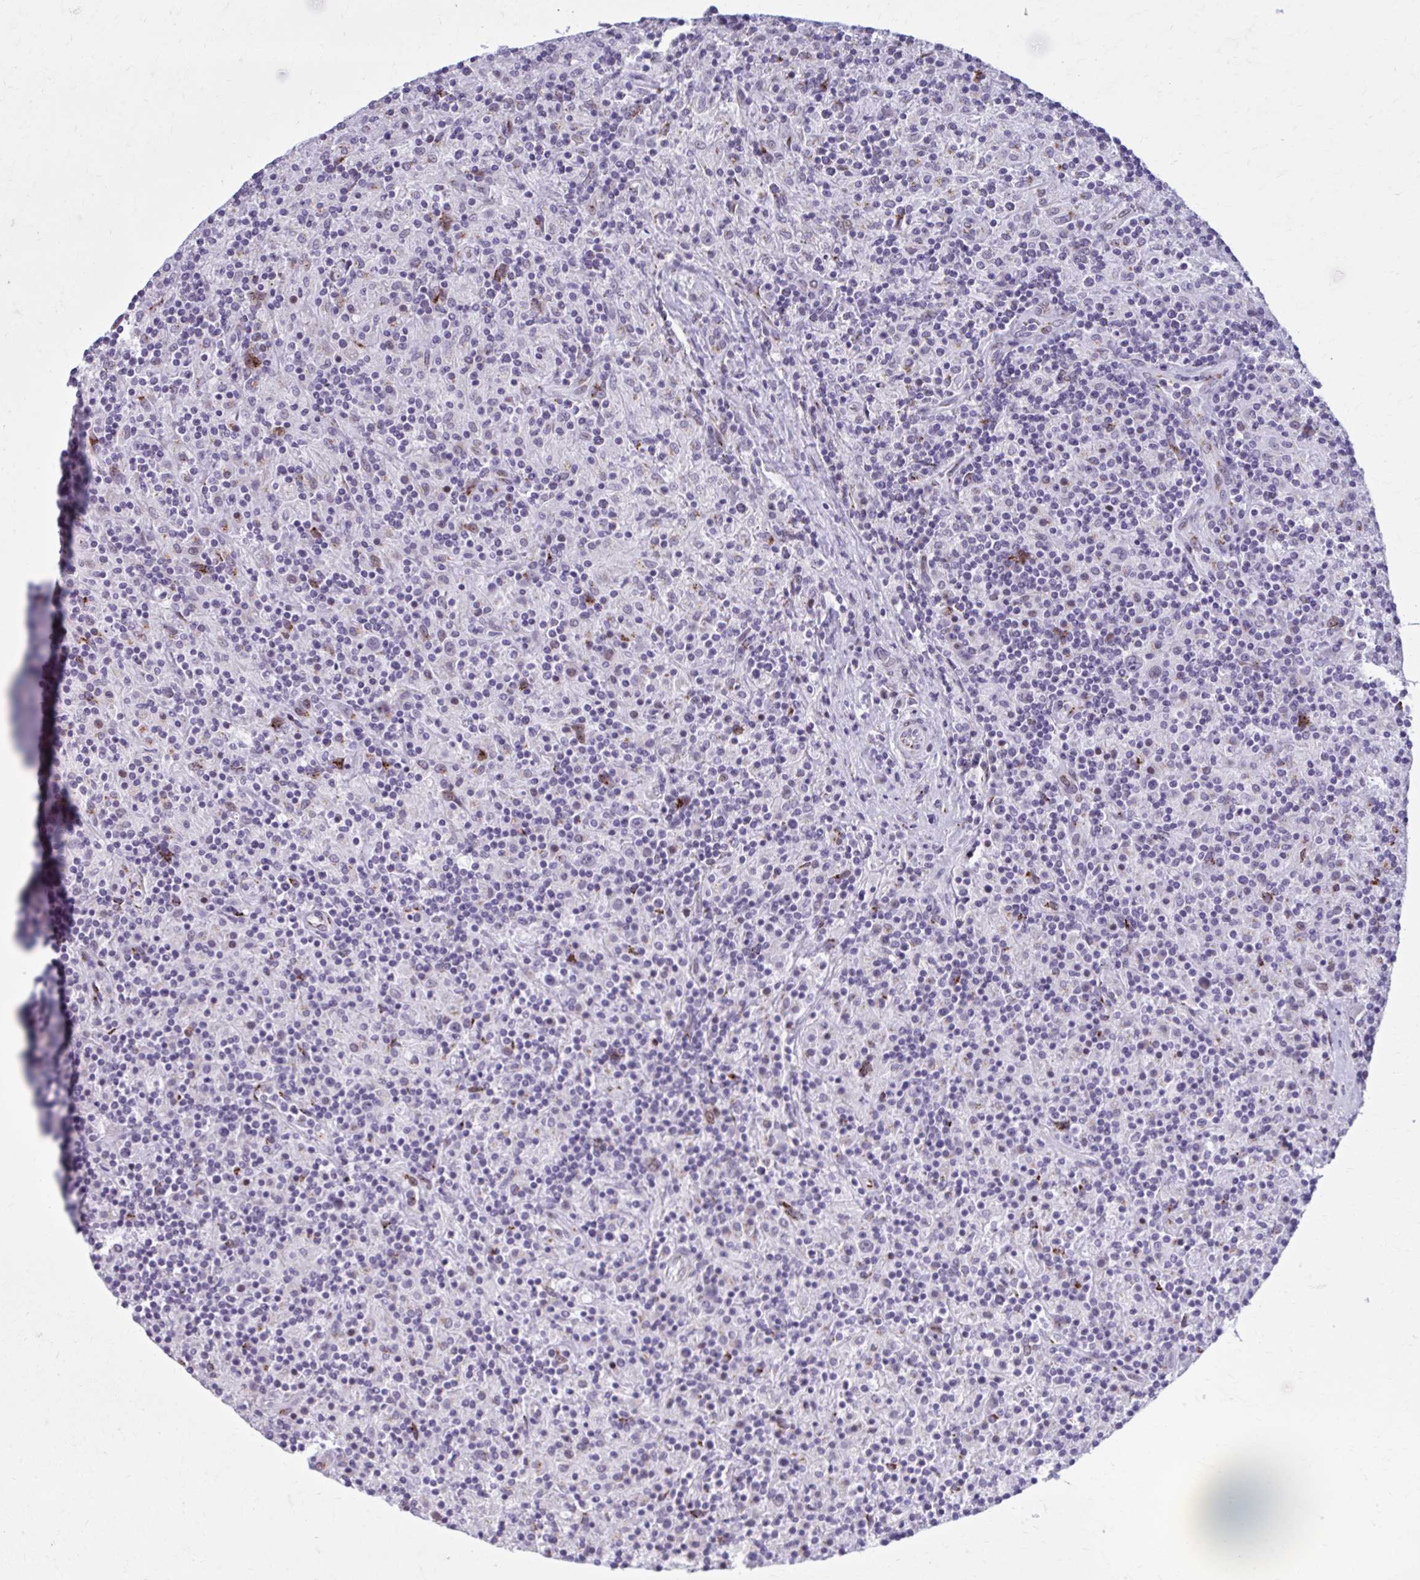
{"staining": {"intensity": "negative", "quantity": "none", "location": "none"}, "tissue": "lymphoma", "cell_type": "Tumor cells", "image_type": "cancer", "snomed": [{"axis": "morphology", "description": "Hodgkin's disease, NOS"}, {"axis": "topography", "description": "Lymph node"}], "caption": "Immunohistochemistry (IHC) micrograph of neoplastic tissue: lymphoma stained with DAB reveals no significant protein staining in tumor cells.", "gene": "ZNF682", "patient": {"sex": "male", "age": 70}}